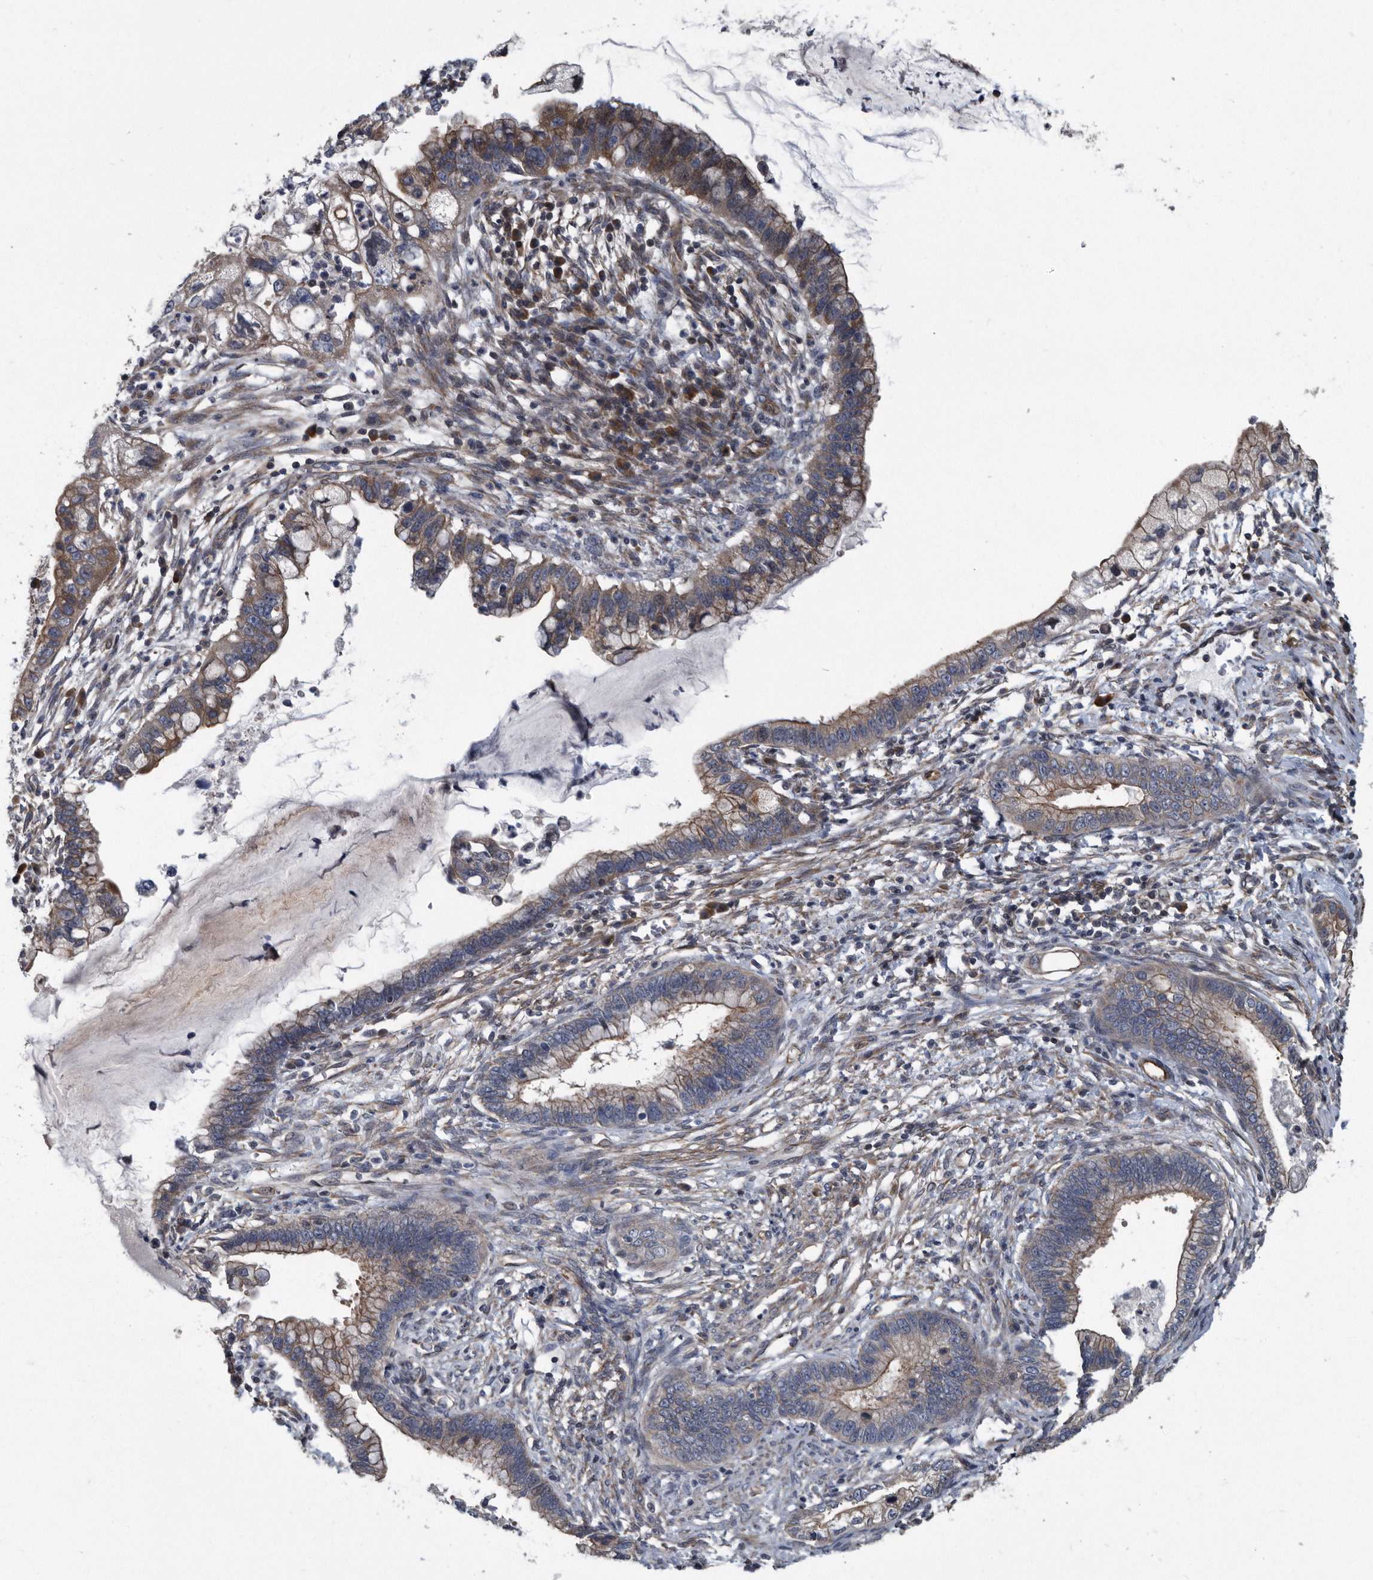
{"staining": {"intensity": "weak", "quantity": "25%-75%", "location": "cytoplasmic/membranous"}, "tissue": "cervical cancer", "cell_type": "Tumor cells", "image_type": "cancer", "snomed": [{"axis": "morphology", "description": "Adenocarcinoma, NOS"}, {"axis": "topography", "description": "Cervix"}], "caption": "The image demonstrates a brown stain indicating the presence of a protein in the cytoplasmic/membranous of tumor cells in cervical adenocarcinoma.", "gene": "ARMCX1", "patient": {"sex": "female", "age": 44}}